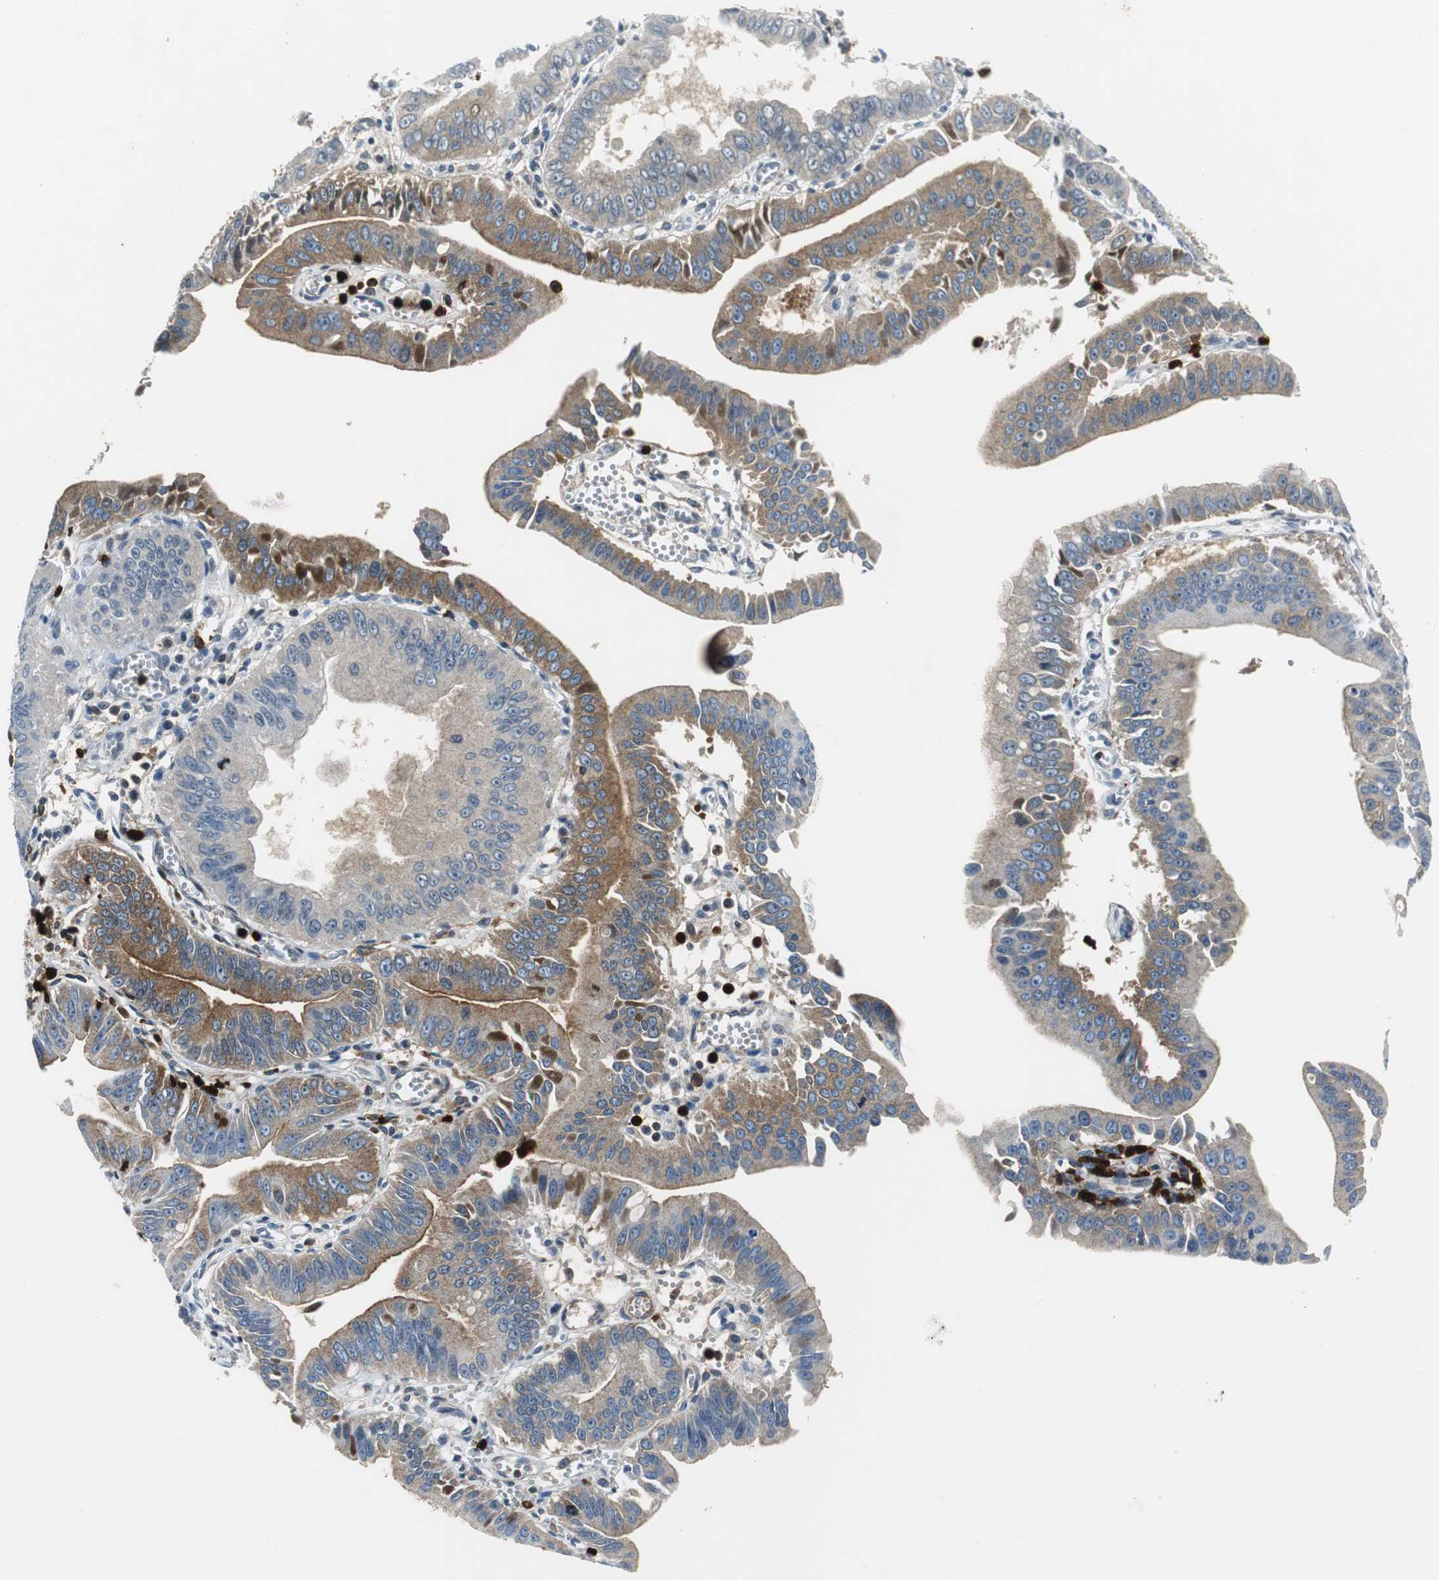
{"staining": {"intensity": "weak", "quantity": "25%-75%", "location": "cytoplasmic/membranous"}, "tissue": "pancreatic cancer", "cell_type": "Tumor cells", "image_type": "cancer", "snomed": [{"axis": "morphology", "description": "Normal tissue, NOS"}, {"axis": "topography", "description": "Lymph node"}], "caption": "High-power microscopy captured an immunohistochemistry (IHC) histopathology image of pancreatic cancer, revealing weak cytoplasmic/membranous positivity in approximately 25%-75% of tumor cells. (Brightfield microscopy of DAB IHC at high magnification).", "gene": "ORM1", "patient": {"sex": "male", "age": 50}}